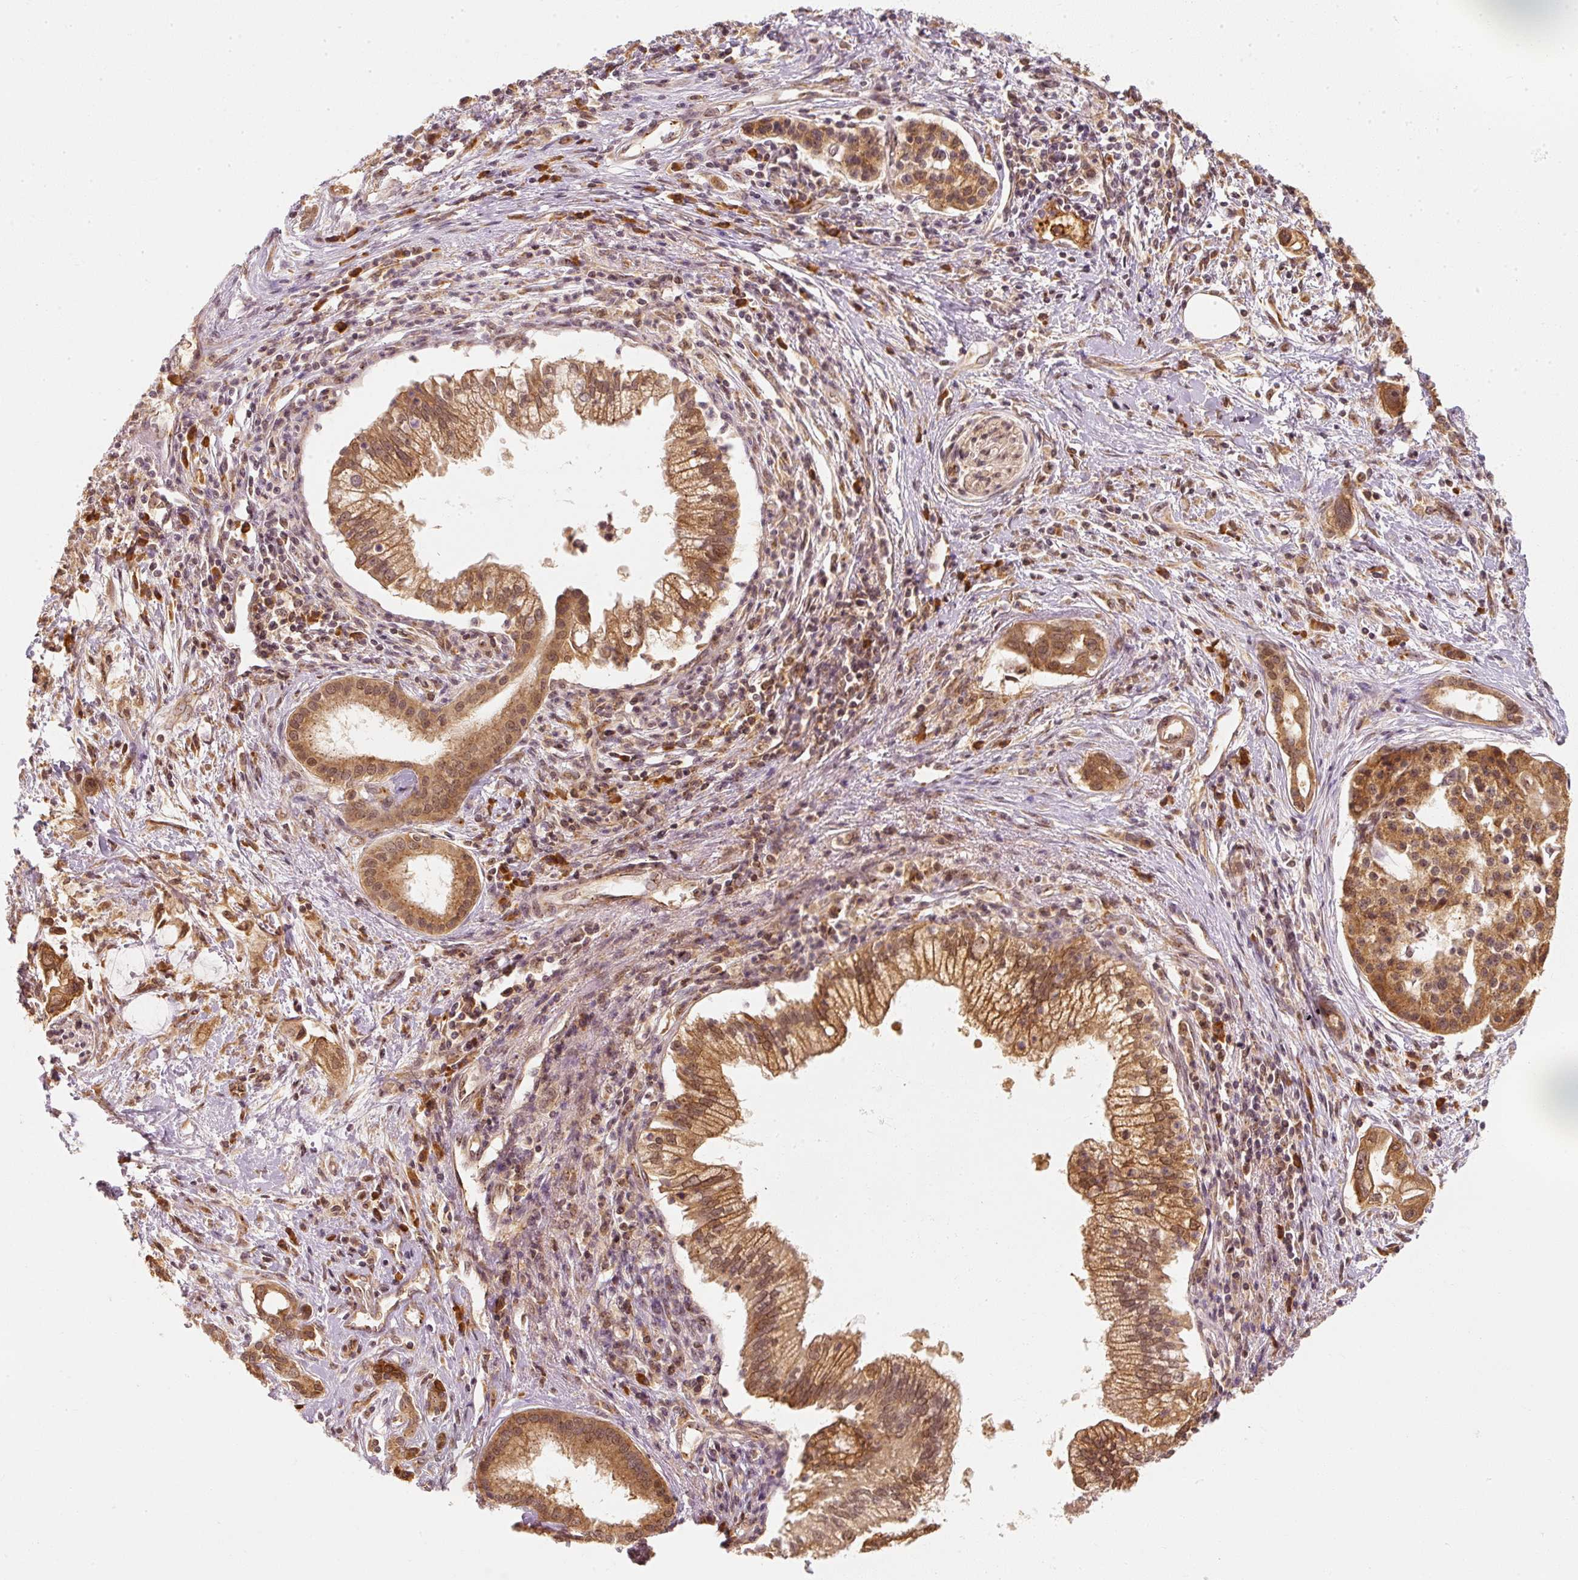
{"staining": {"intensity": "strong", "quantity": ">75%", "location": "cytoplasmic/membranous"}, "tissue": "pancreatic cancer", "cell_type": "Tumor cells", "image_type": "cancer", "snomed": [{"axis": "morphology", "description": "Adenocarcinoma, NOS"}, {"axis": "topography", "description": "Pancreas"}], "caption": "DAB (3,3'-diaminobenzidine) immunohistochemical staining of pancreatic cancer (adenocarcinoma) reveals strong cytoplasmic/membranous protein staining in about >75% of tumor cells.", "gene": "EEF1A2", "patient": {"sex": "male", "age": 70}}